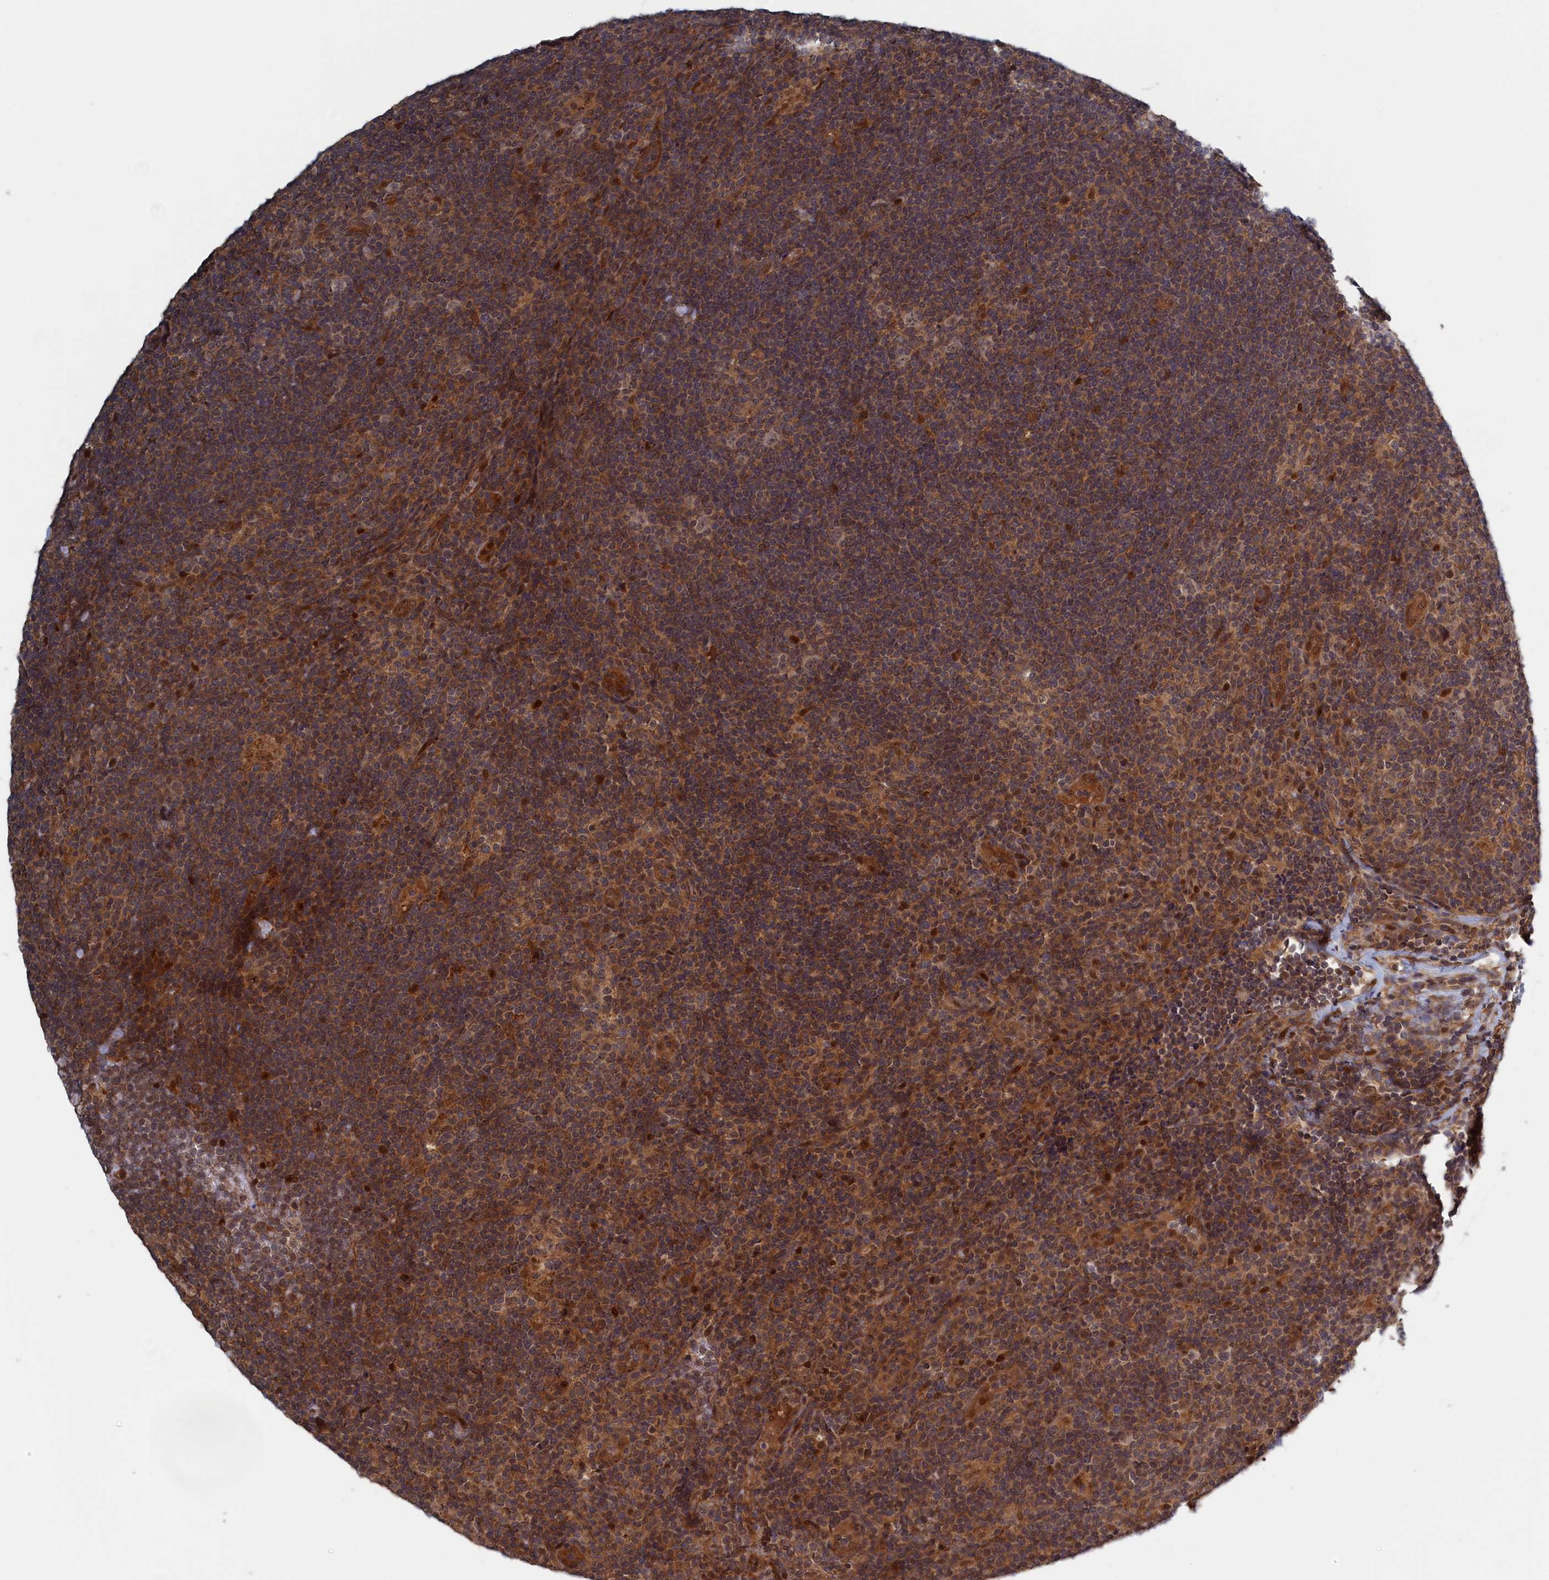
{"staining": {"intensity": "weak", "quantity": ">75%", "location": "cytoplasmic/membranous,nuclear"}, "tissue": "lymphoma", "cell_type": "Tumor cells", "image_type": "cancer", "snomed": [{"axis": "morphology", "description": "Hodgkin's disease, NOS"}, {"axis": "topography", "description": "Lymph node"}], "caption": "This photomicrograph shows immunohistochemistry staining of Hodgkin's disease, with low weak cytoplasmic/membranous and nuclear expression in about >75% of tumor cells.", "gene": "ELOVL6", "patient": {"sex": "female", "age": 57}}